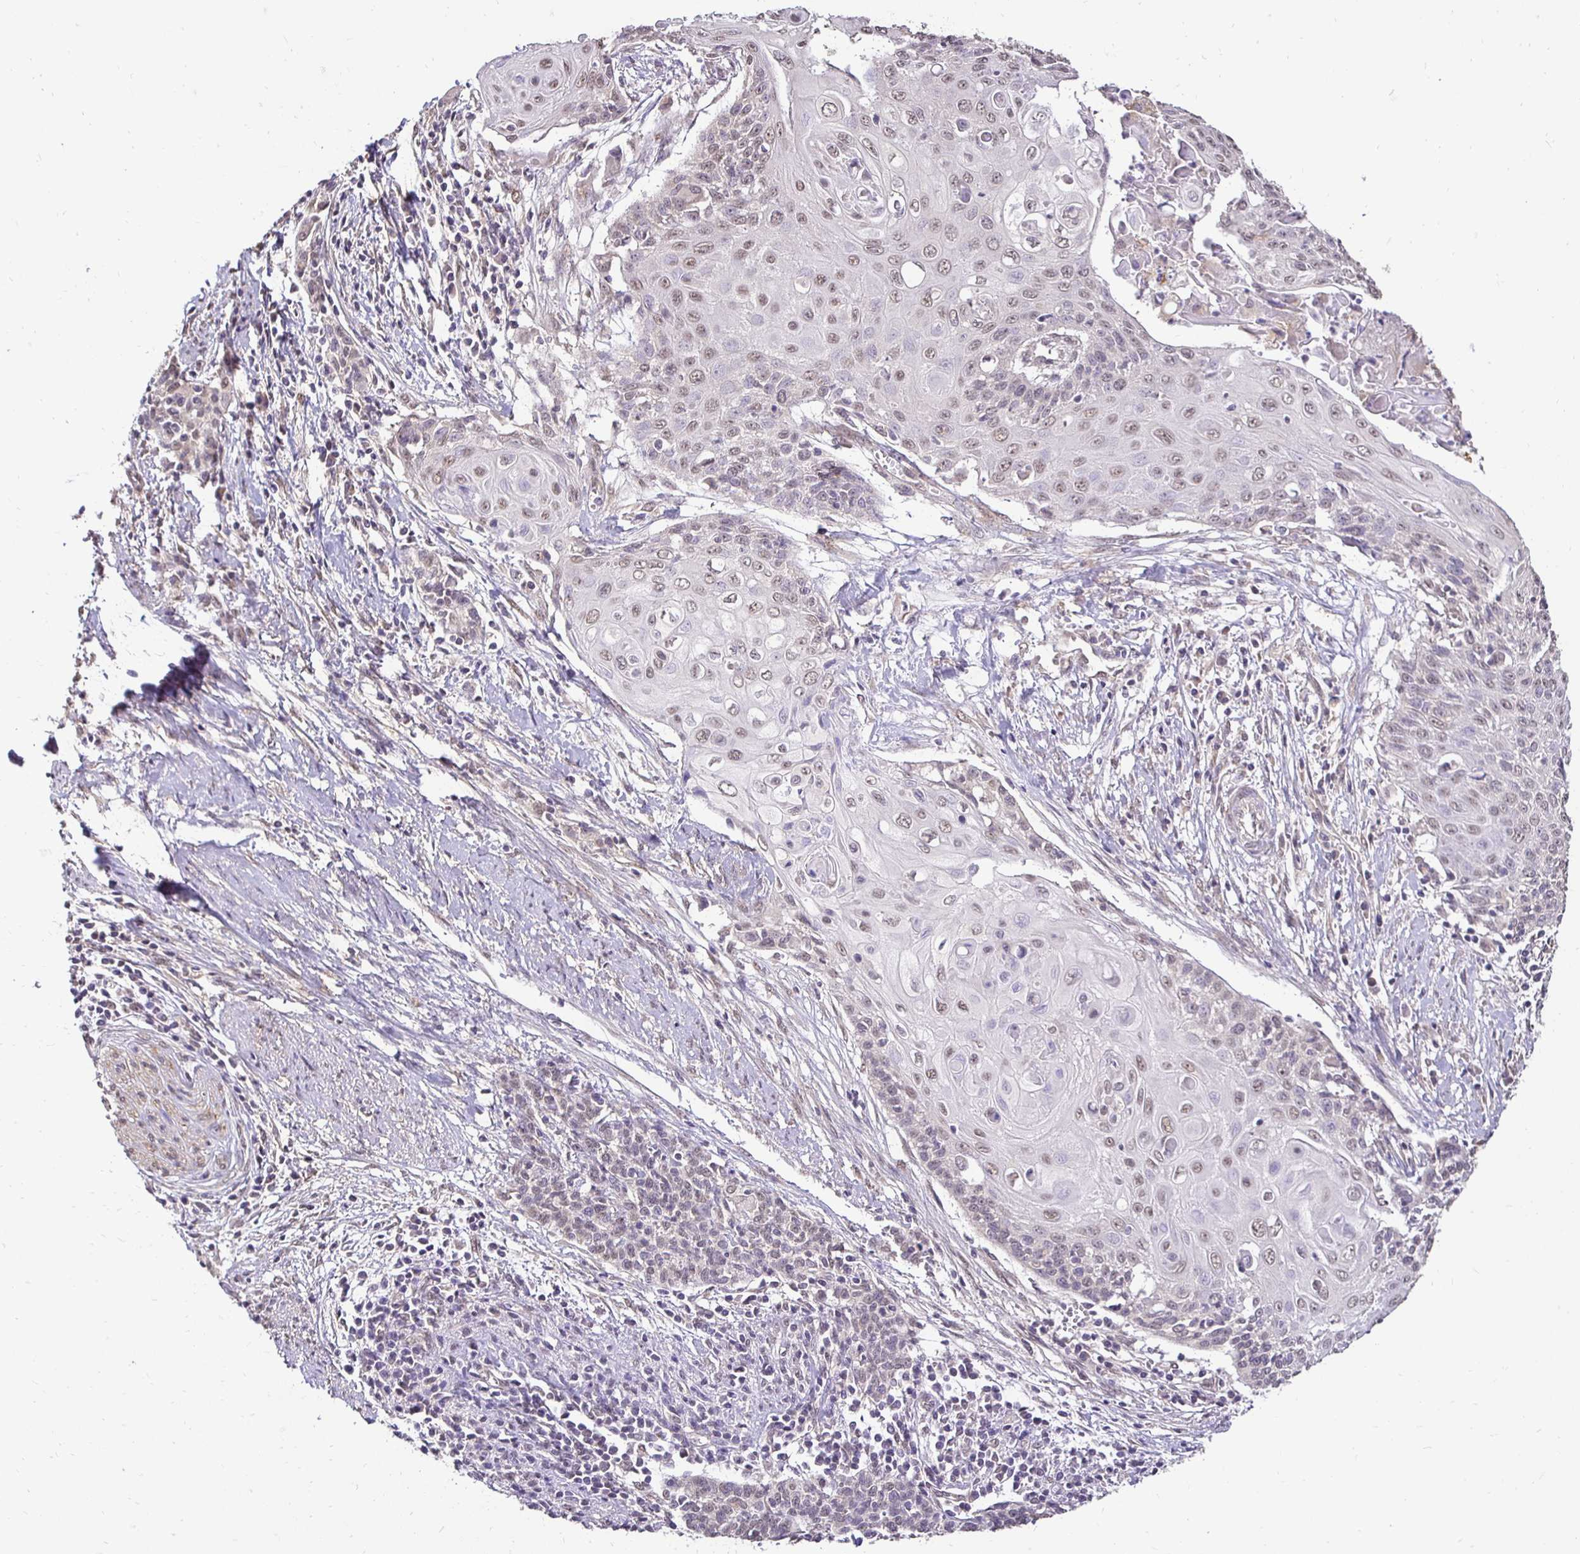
{"staining": {"intensity": "weak", "quantity": ">75%", "location": "nuclear"}, "tissue": "cervical cancer", "cell_type": "Tumor cells", "image_type": "cancer", "snomed": [{"axis": "morphology", "description": "Squamous cell carcinoma, NOS"}, {"axis": "topography", "description": "Cervix"}], "caption": "Immunohistochemistry (IHC) staining of cervical cancer, which displays low levels of weak nuclear expression in about >75% of tumor cells indicating weak nuclear protein expression. The staining was performed using DAB (brown) for protein detection and nuclei were counterstained in hematoxylin (blue).", "gene": "RHEBL1", "patient": {"sex": "female", "age": 39}}